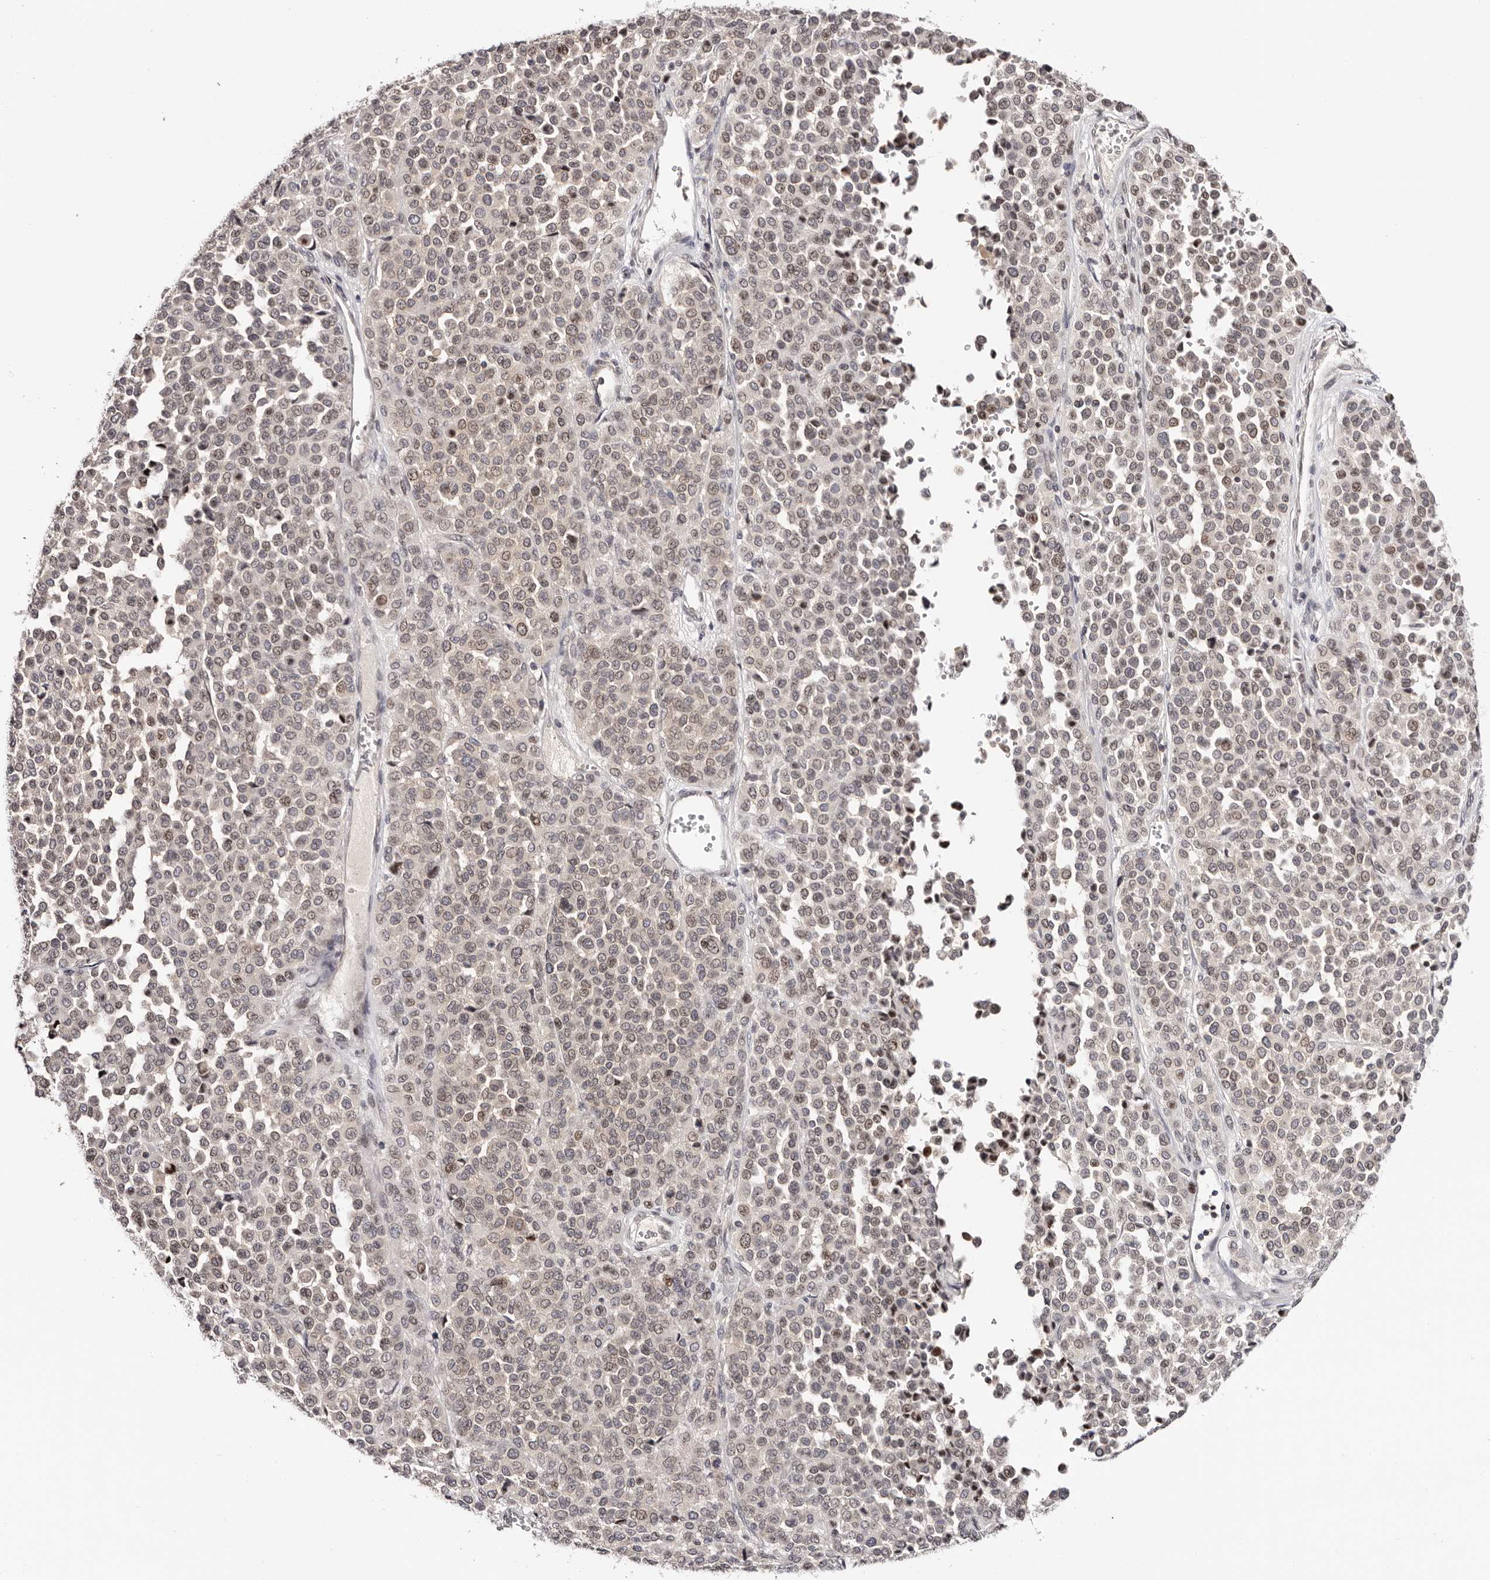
{"staining": {"intensity": "weak", "quantity": "25%-75%", "location": "cytoplasmic/membranous,nuclear"}, "tissue": "melanoma", "cell_type": "Tumor cells", "image_type": "cancer", "snomed": [{"axis": "morphology", "description": "Malignant melanoma, Metastatic site"}, {"axis": "topography", "description": "Pancreas"}], "caption": "Immunohistochemical staining of melanoma exhibits low levels of weak cytoplasmic/membranous and nuclear expression in about 25%-75% of tumor cells. The staining was performed using DAB, with brown indicating positive protein expression. Nuclei are stained blue with hematoxylin.", "gene": "NUP153", "patient": {"sex": "female", "age": 30}}